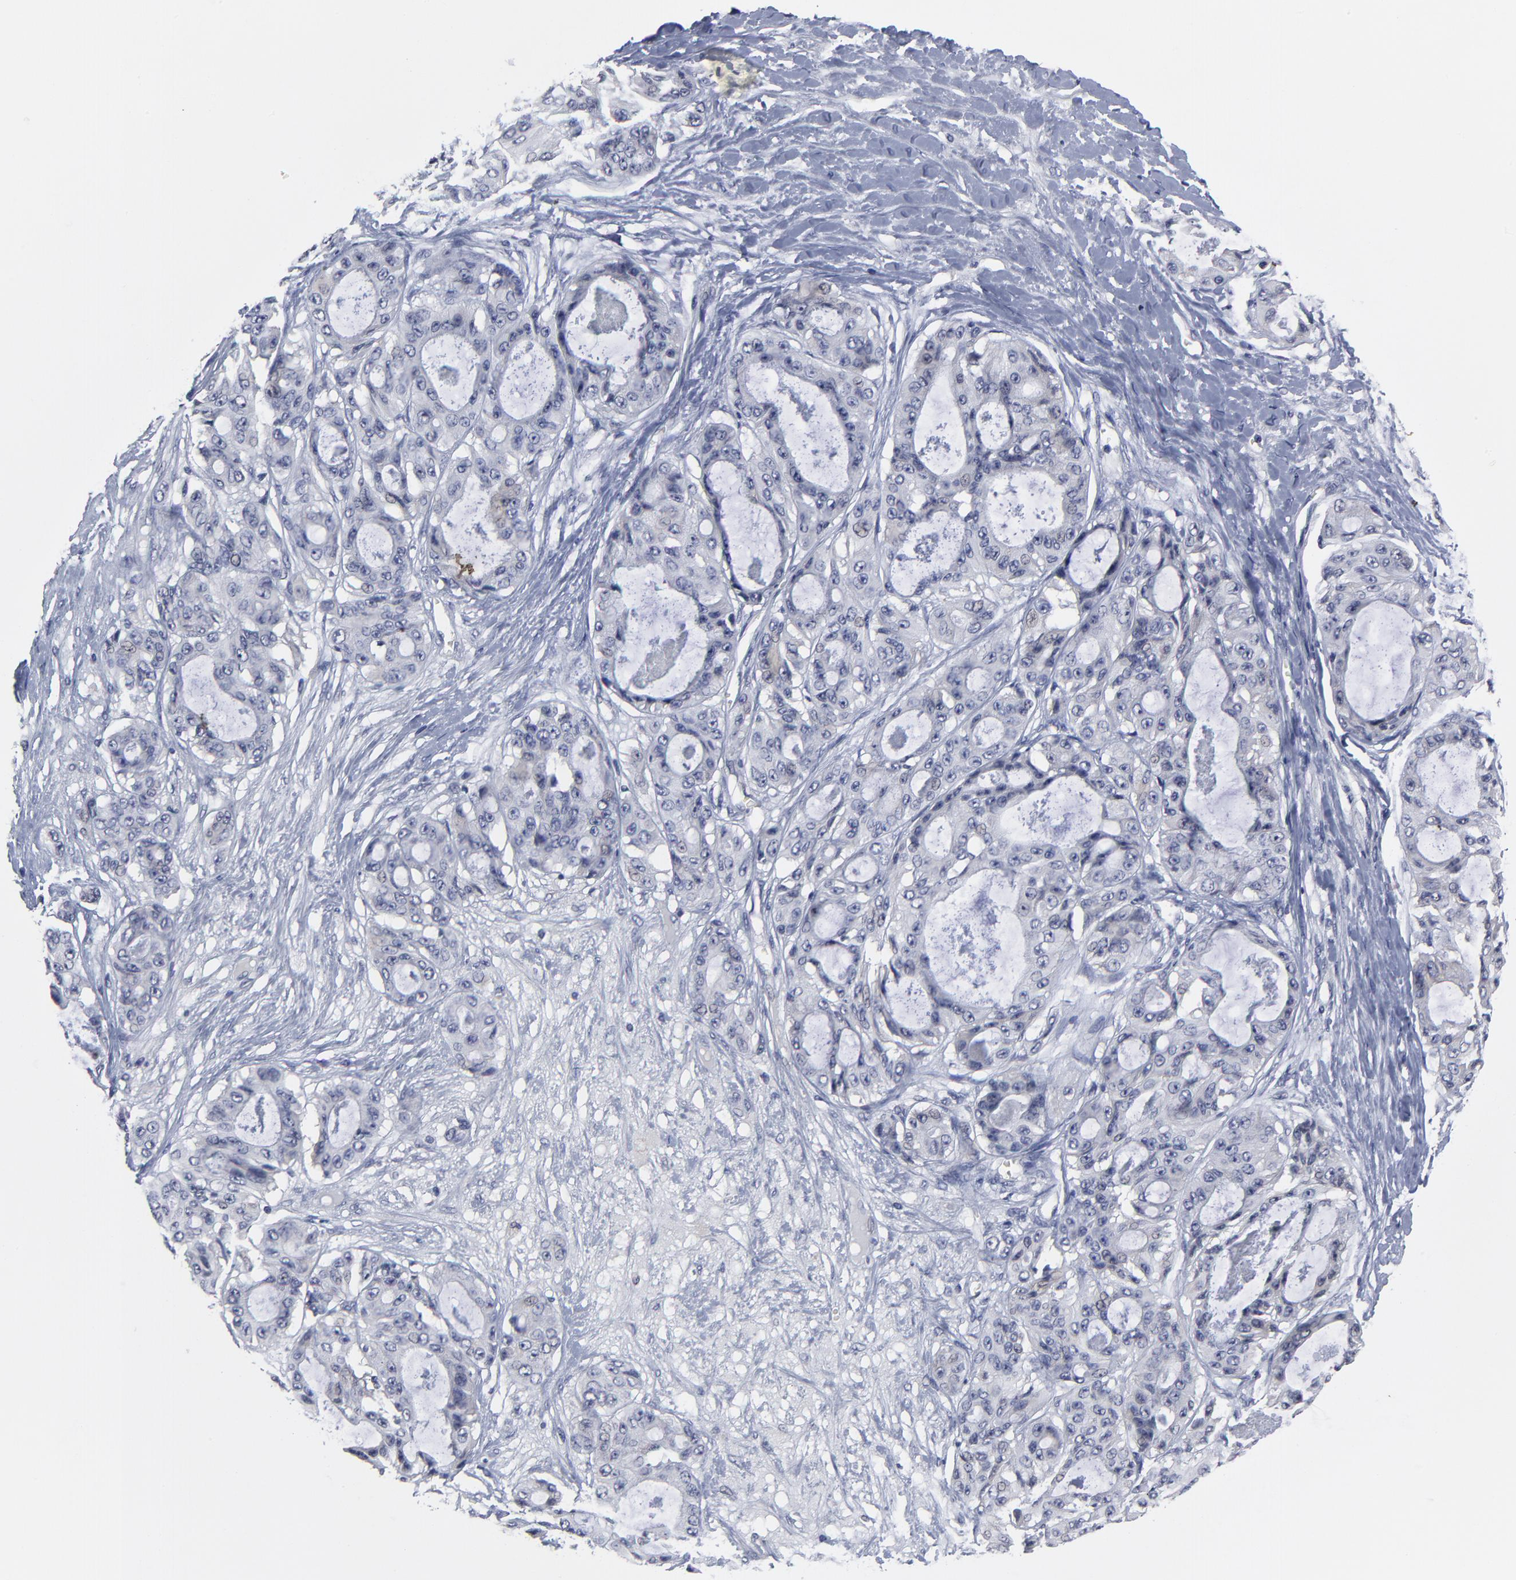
{"staining": {"intensity": "negative", "quantity": "none", "location": "none"}, "tissue": "ovarian cancer", "cell_type": "Tumor cells", "image_type": "cancer", "snomed": [{"axis": "morphology", "description": "Carcinoma, endometroid"}, {"axis": "topography", "description": "Ovary"}], "caption": "Ovarian endometroid carcinoma was stained to show a protein in brown. There is no significant expression in tumor cells.", "gene": "MAGEA10", "patient": {"sex": "female", "age": 61}}